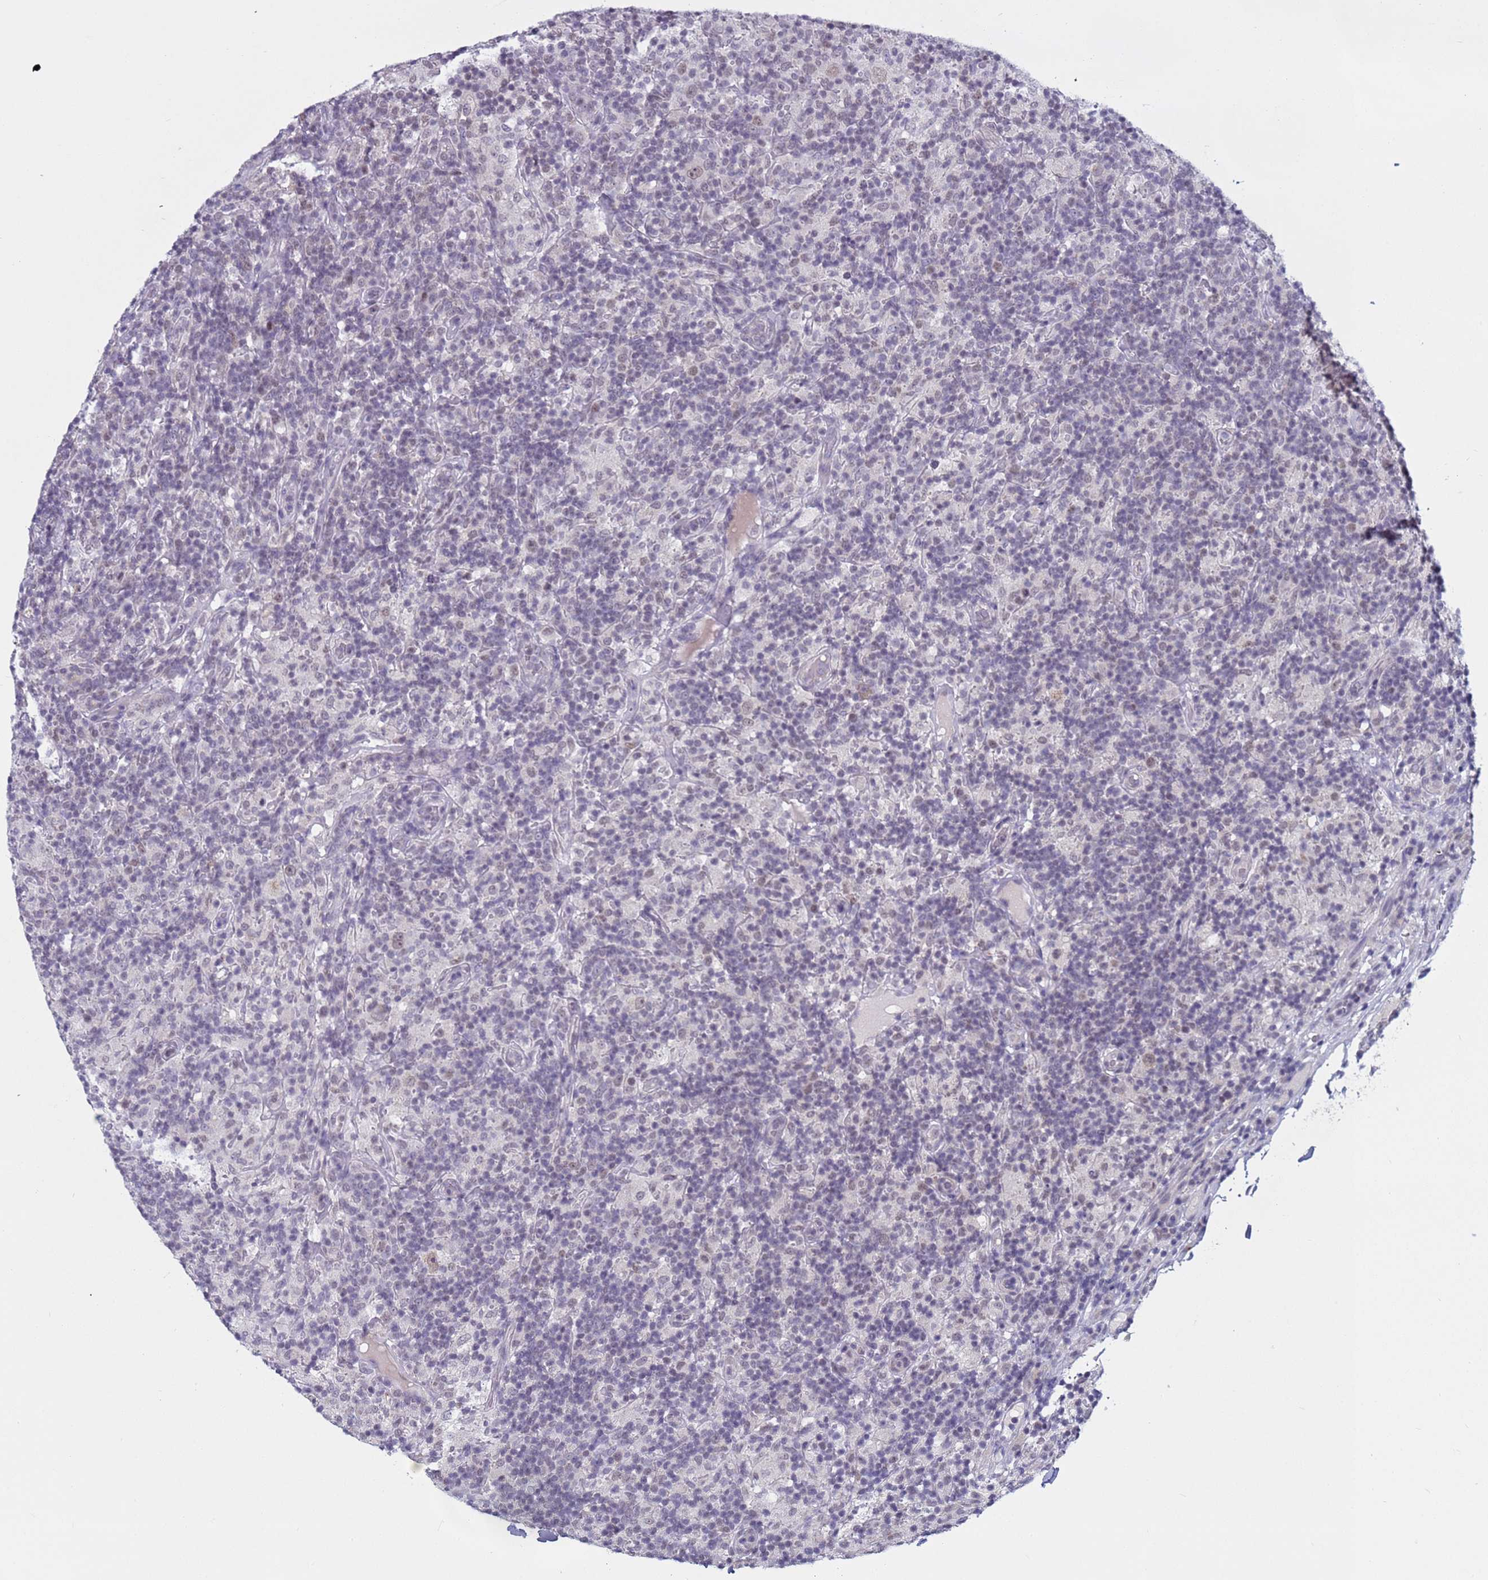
{"staining": {"intensity": "weak", "quantity": "25%-75%", "location": "nuclear"}, "tissue": "lymphoma", "cell_type": "Tumor cells", "image_type": "cancer", "snomed": [{"axis": "morphology", "description": "Hodgkin's disease, NOS"}, {"axis": "topography", "description": "Lymph node"}], "caption": "The image exhibits staining of Hodgkin's disease, revealing weak nuclear protein positivity (brown color) within tumor cells. The staining is performed using DAB (3,3'-diaminobenzidine) brown chromogen to label protein expression. The nuclei are counter-stained blue using hematoxylin.", "gene": "CDK2AP2", "patient": {"sex": "male", "age": 70}}